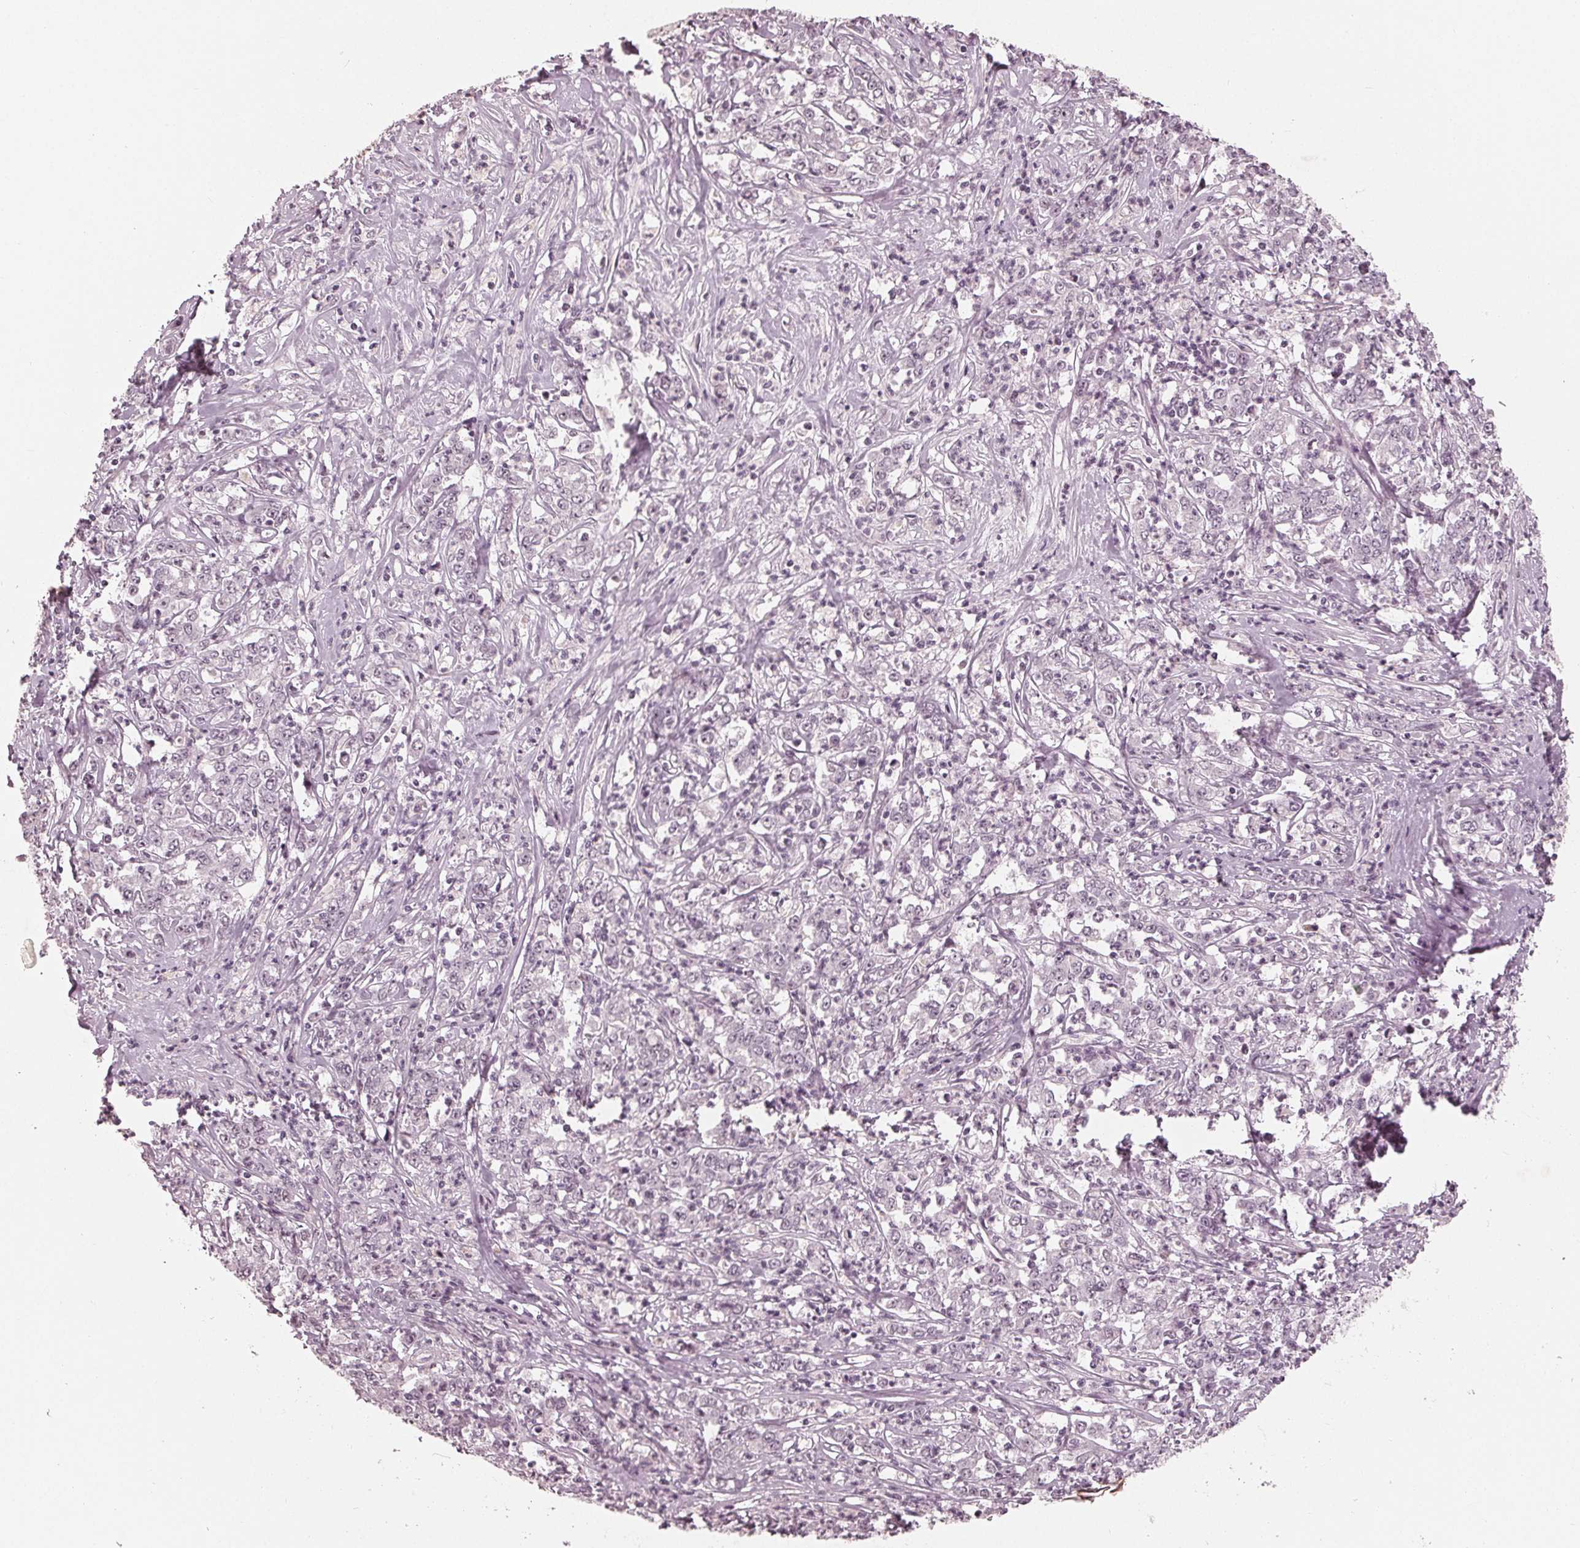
{"staining": {"intensity": "negative", "quantity": "none", "location": "none"}, "tissue": "stomach cancer", "cell_type": "Tumor cells", "image_type": "cancer", "snomed": [{"axis": "morphology", "description": "Adenocarcinoma, NOS"}, {"axis": "topography", "description": "Stomach, lower"}], "caption": "Image shows no significant protein expression in tumor cells of stomach cancer (adenocarcinoma).", "gene": "ADPRHL1", "patient": {"sex": "female", "age": 71}}